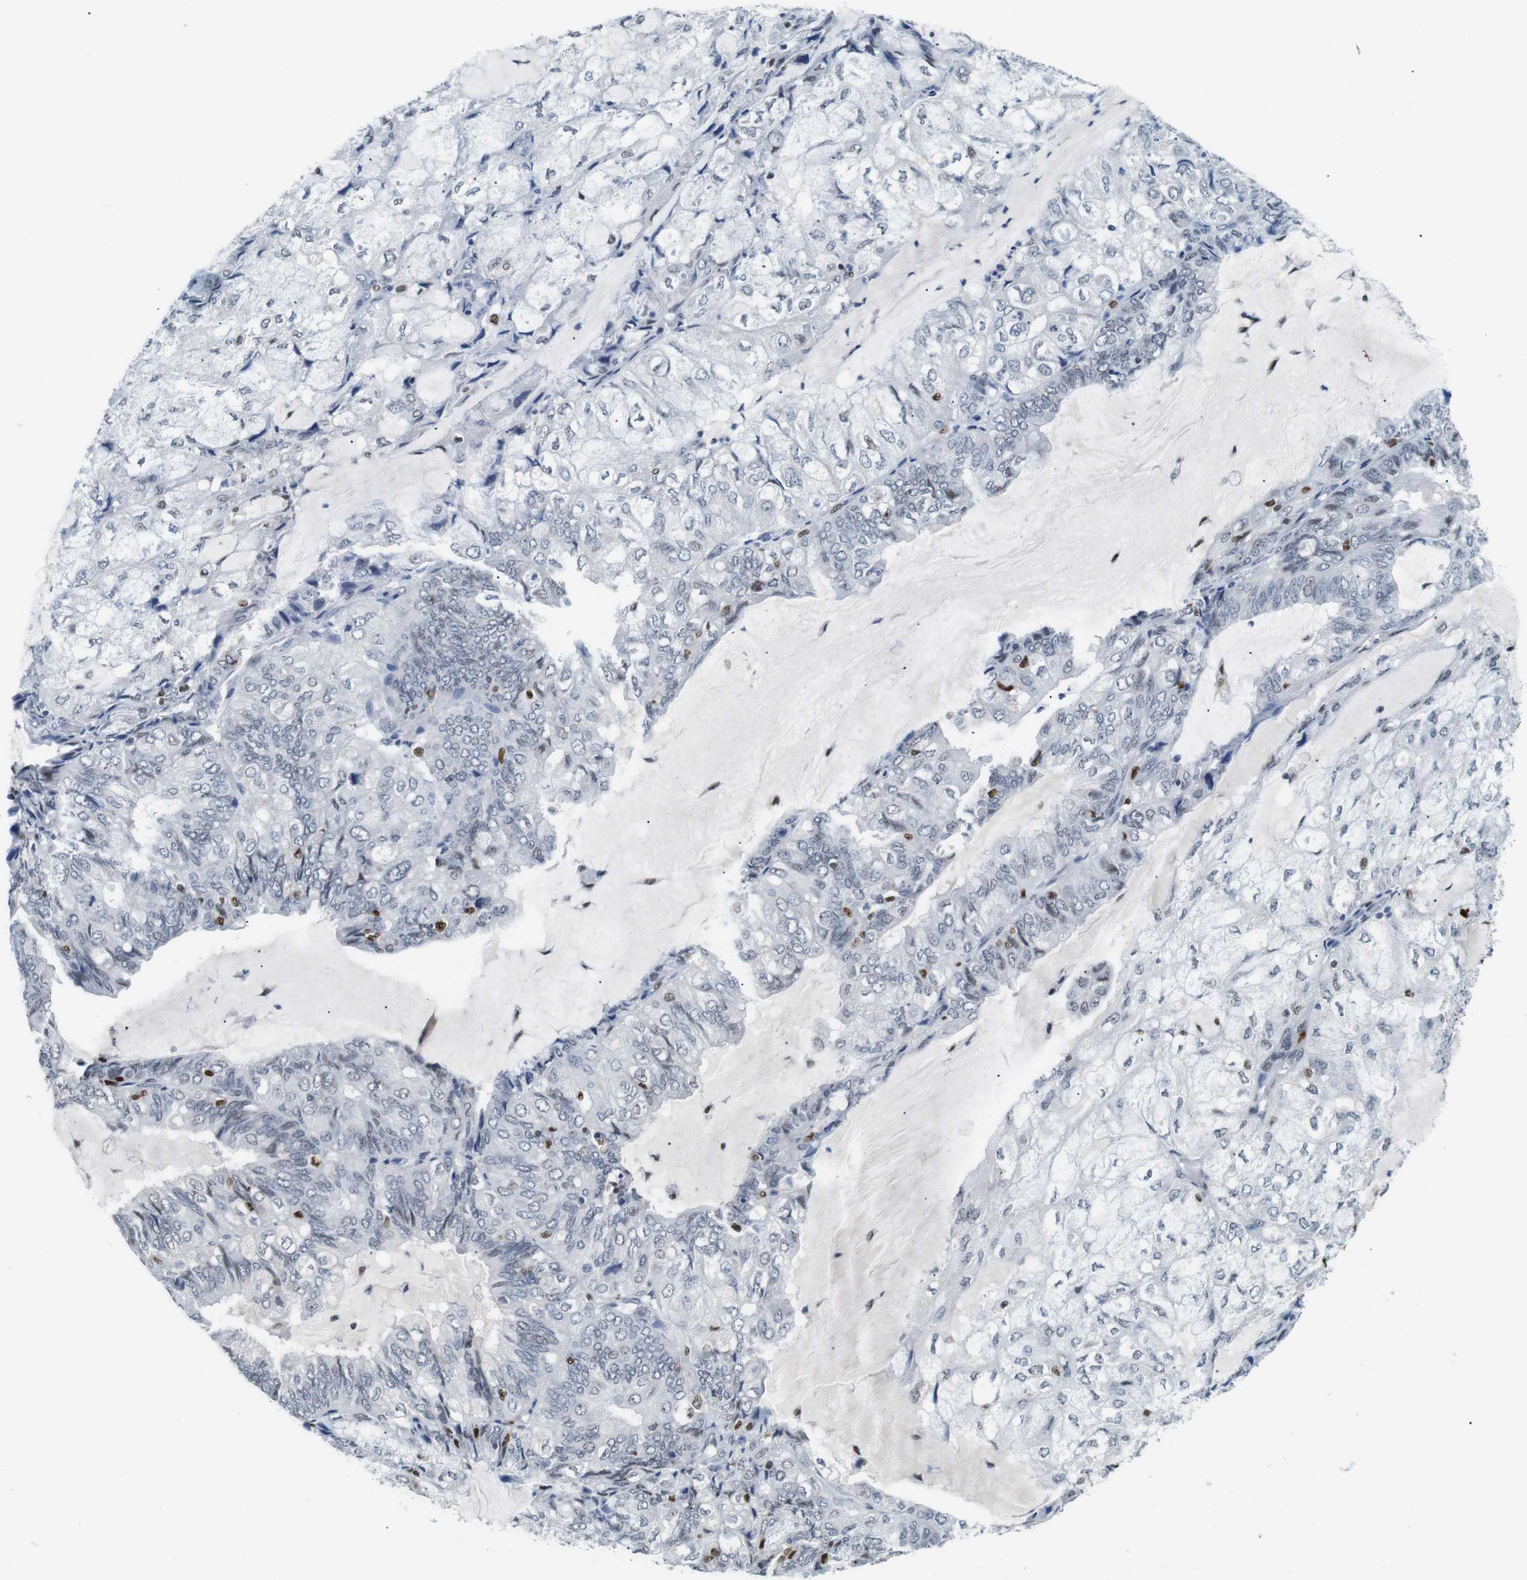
{"staining": {"intensity": "negative", "quantity": "none", "location": "none"}, "tissue": "endometrial cancer", "cell_type": "Tumor cells", "image_type": "cancer", "snomed": [{"axis": "morphology", "description": "Adenocarcinoma, NOS"}, {"axis": "topography", "description": "Endometrium"}], "caption": "DAB (3,3'-diaminobenzidine) immunohistochemical staining of endometrial adenocarcinoma exhibits no significant positivity in tumor cells.", "gene": "IRF8", "patient": {"sex": "female", "age": 81}}